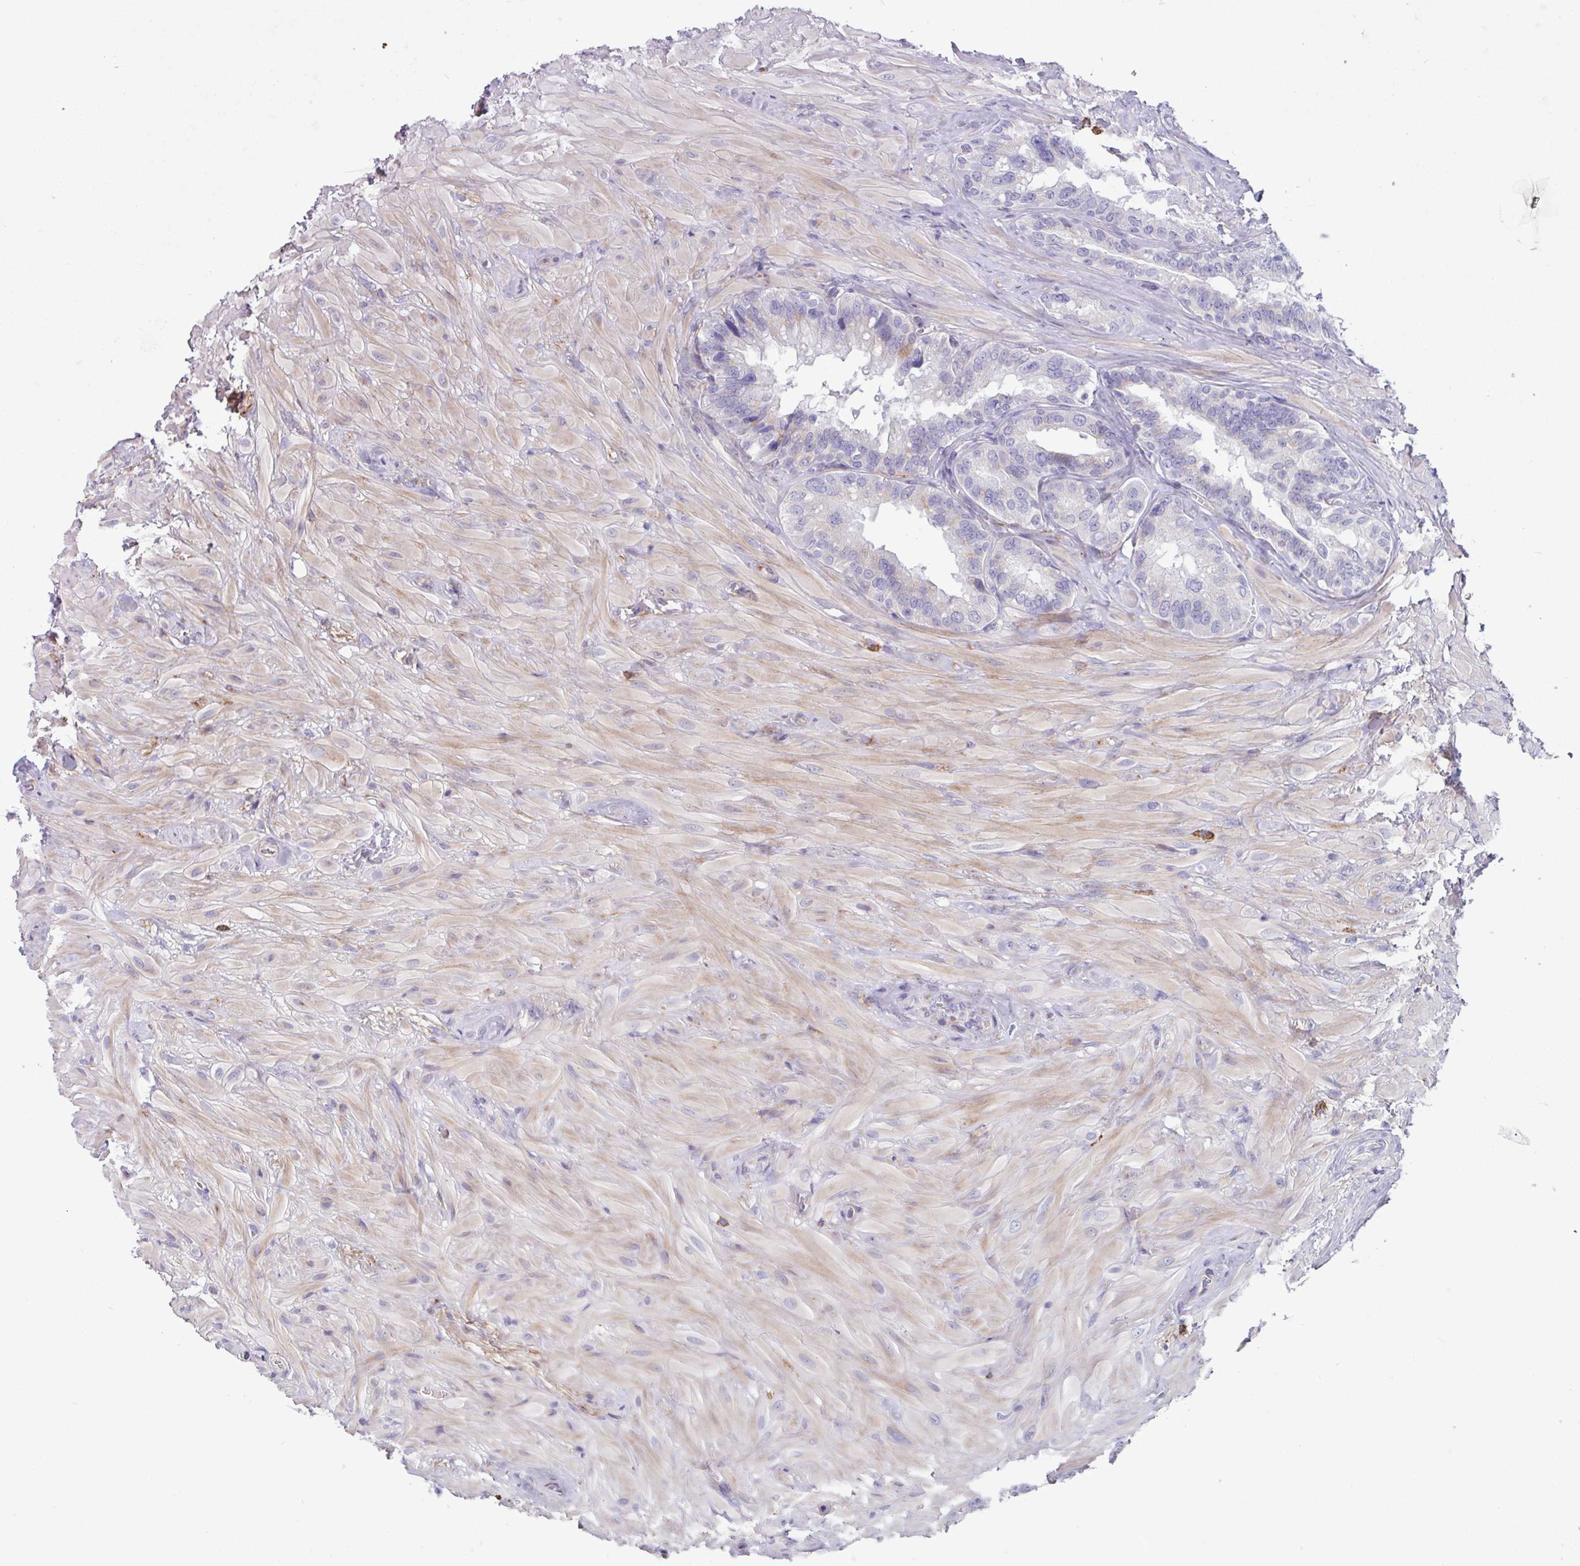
{"staining": {"intensity": "weak", "quantity": "<25%", "location": "cytoplasmic/membranous"}, "tissue": "seminal vesicle", "cell_type": "Glandular cells", "image_type": "normal", "snomed": [{"axis": "morphology", "description": "Normal tissue, NOS"}, {"axis": "topography", "description": "Seminal veicle"}], "caption": "Protein analysis of benign seminal vesicle shows no significant positivity in glandular cells. (DAB immunohistochemistry (IHC) with hematoxylin counter stain).", "gene": "ADGRE1", "patient": {"sex": "male", "age": 60}}